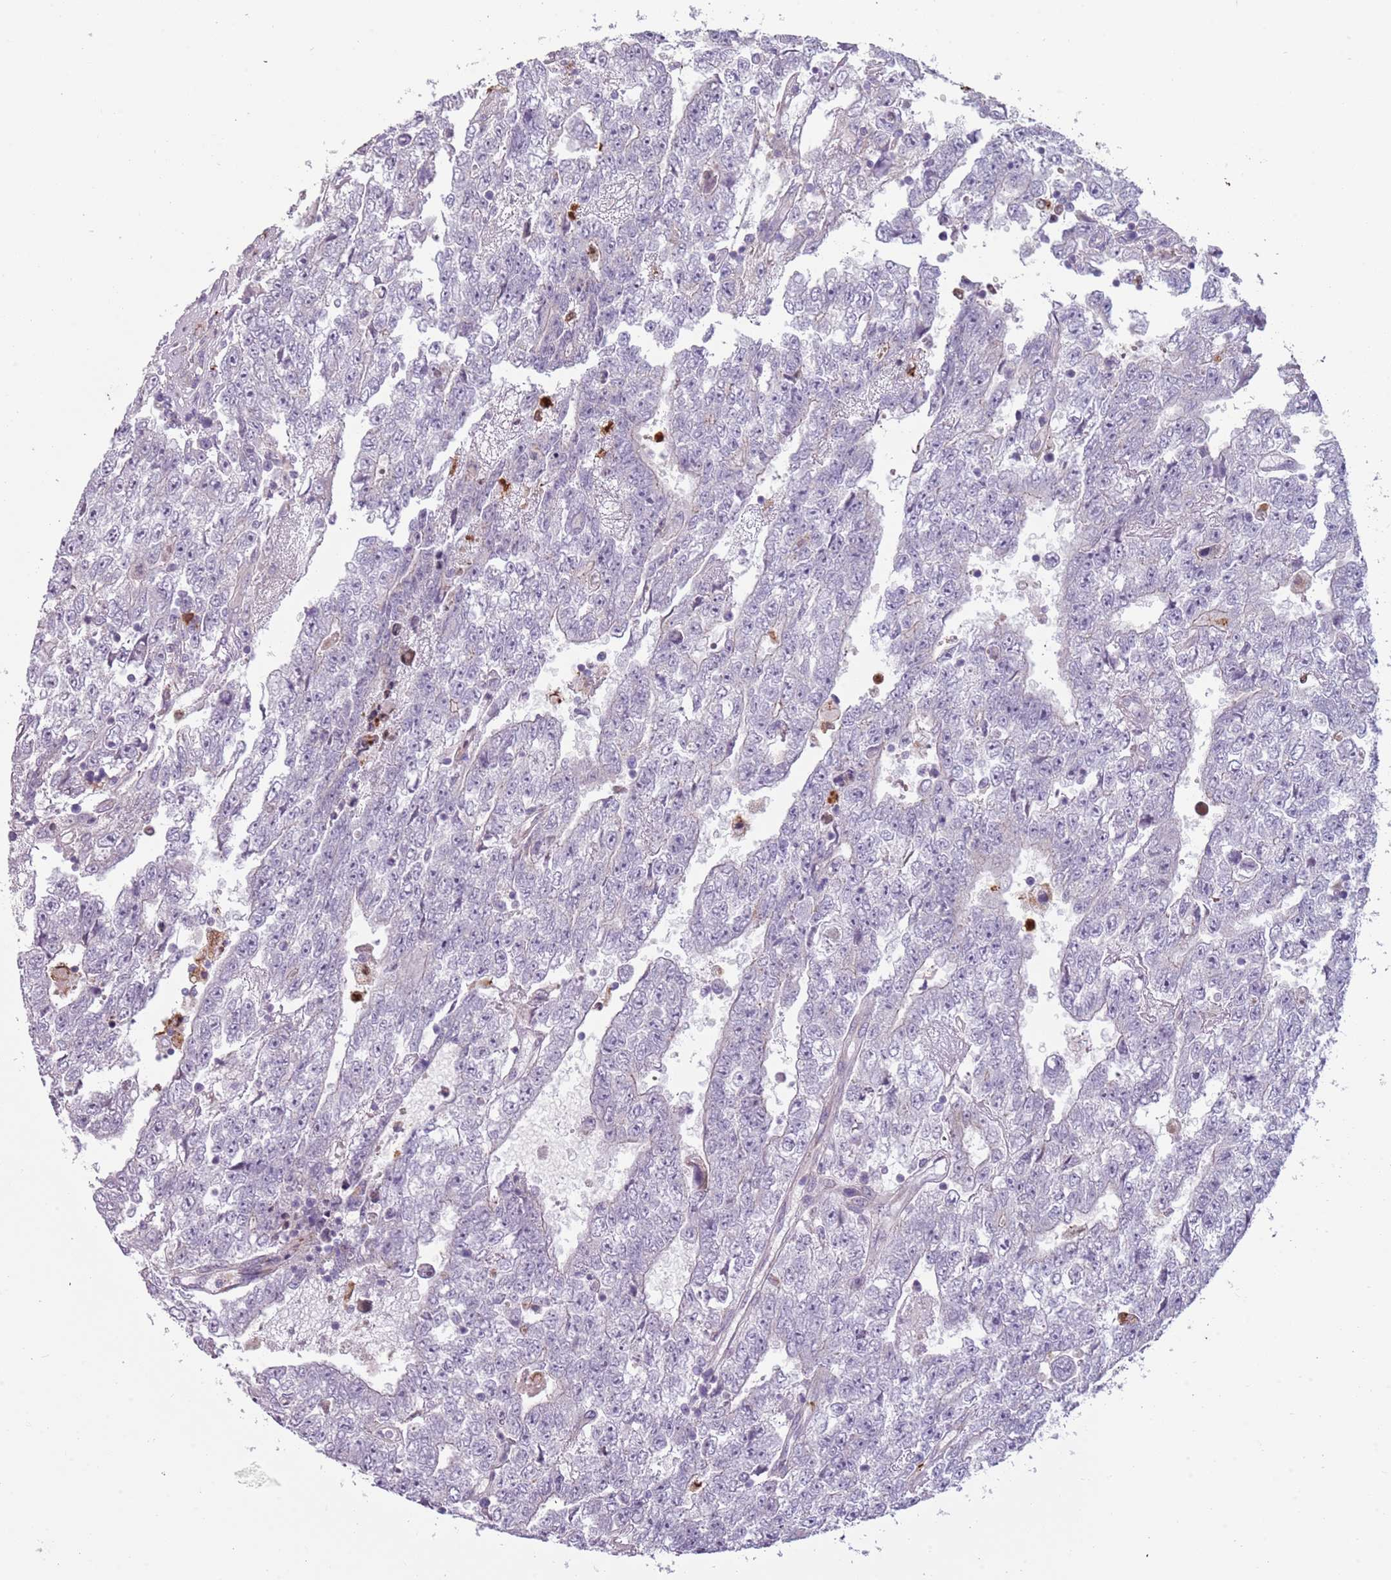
{"staining": {"intensity": "negative", "quantity": "none", "location": "none"}, "tissue": "testis cancer", "cell_type": "Tumor cells", "image_type": "cancer", "snomed": [{"axis": "morphology", "description": "Carcinoma, Embryonal, NOS"}, {"axis": "topography", "description": "Testis"}], "caption": "Immunohistochemistry of human testis cancer (embryonal carcinoma) reveals no staining in tumor cells. (DAB IHC with hematoxylin counter stain).", "gene": "SPAG4", "patient": {"sex": "male", "age": 25}}